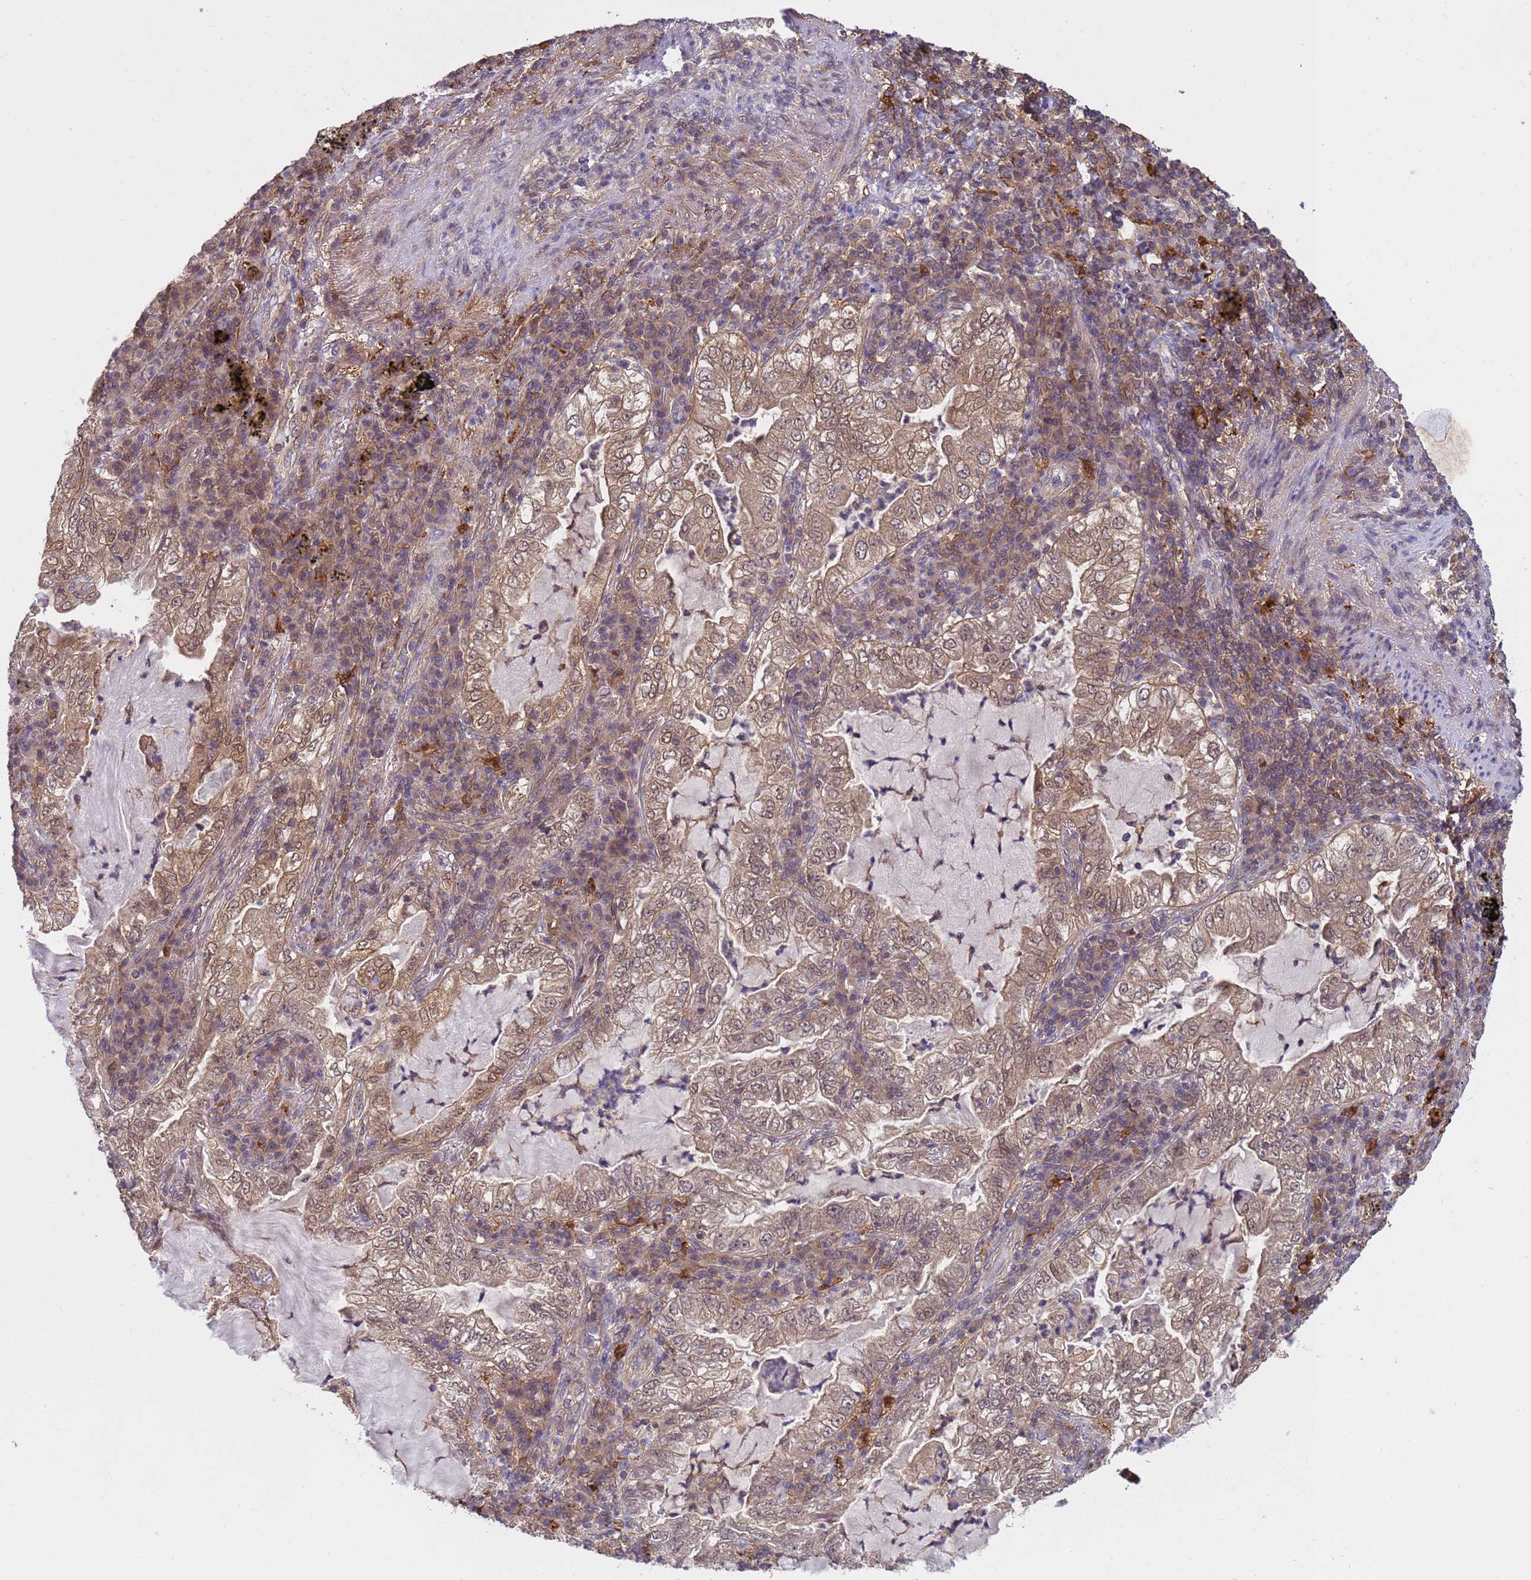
{"staining": {"intensity": "moderate", "quantity": ">75%", "location": "cytoplasmic/membranous,nuclear"}, "tissue": "lung cancer", "cell_type": "Tumor cells", "image_type": "cancer", "snomed": [{"axis": "morphology", "description": "Adenocarcinoma, NOS"}, {"axis": "topography", "description": "Lung"}], "caption": "Immunohistochemistry photomicrograph of lung adenocarcinoma stained for a protein (brown), which reveals medium levels of moderate cytoplasmic/membranous and nuclear staining in approximately >75% of tumor cells.", "gene": "NPEPPS", "patient": {"sex": "female", "age": 73}}